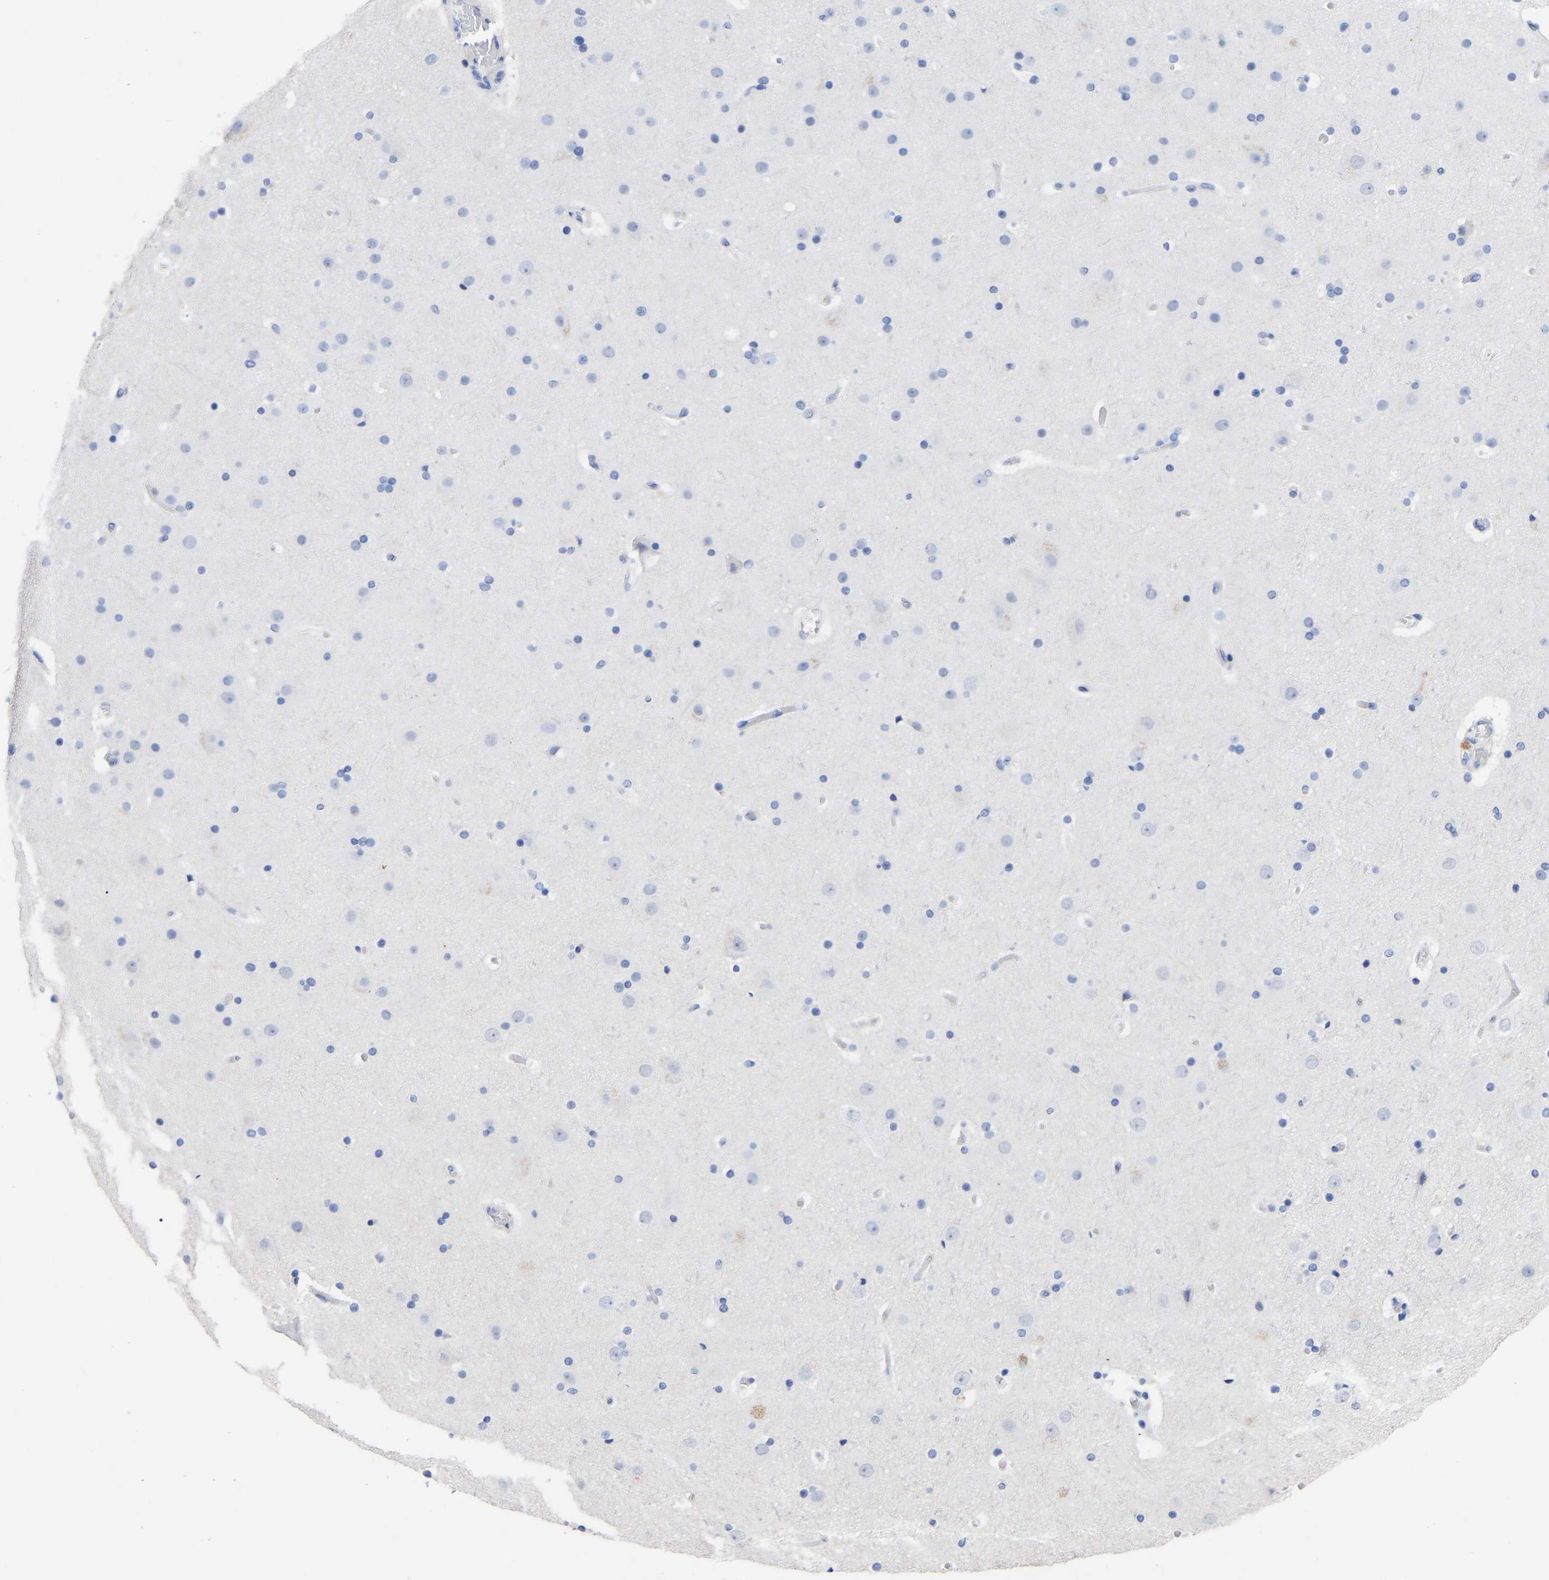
{"staining": {"intensity": "negative", "quantity": "none", "location": "none"}, "tissue": "cerebral cortex", "cell_type": "Endothelial cells", "image_type": "normal", "snomed": [{"axis": "morphology", "description": "Normal tissue, NOS"}, {"axis": "topography", "description": "Cerebral cortex"}], "caption": "Immunohistochemistry photomicrograph of normal human cerebral cortex stained for a protein (brown), which exhibits no positivity in endothelial cells.", "gene": "ANXA13", "patient": {"sex": "male", "age": 57}}